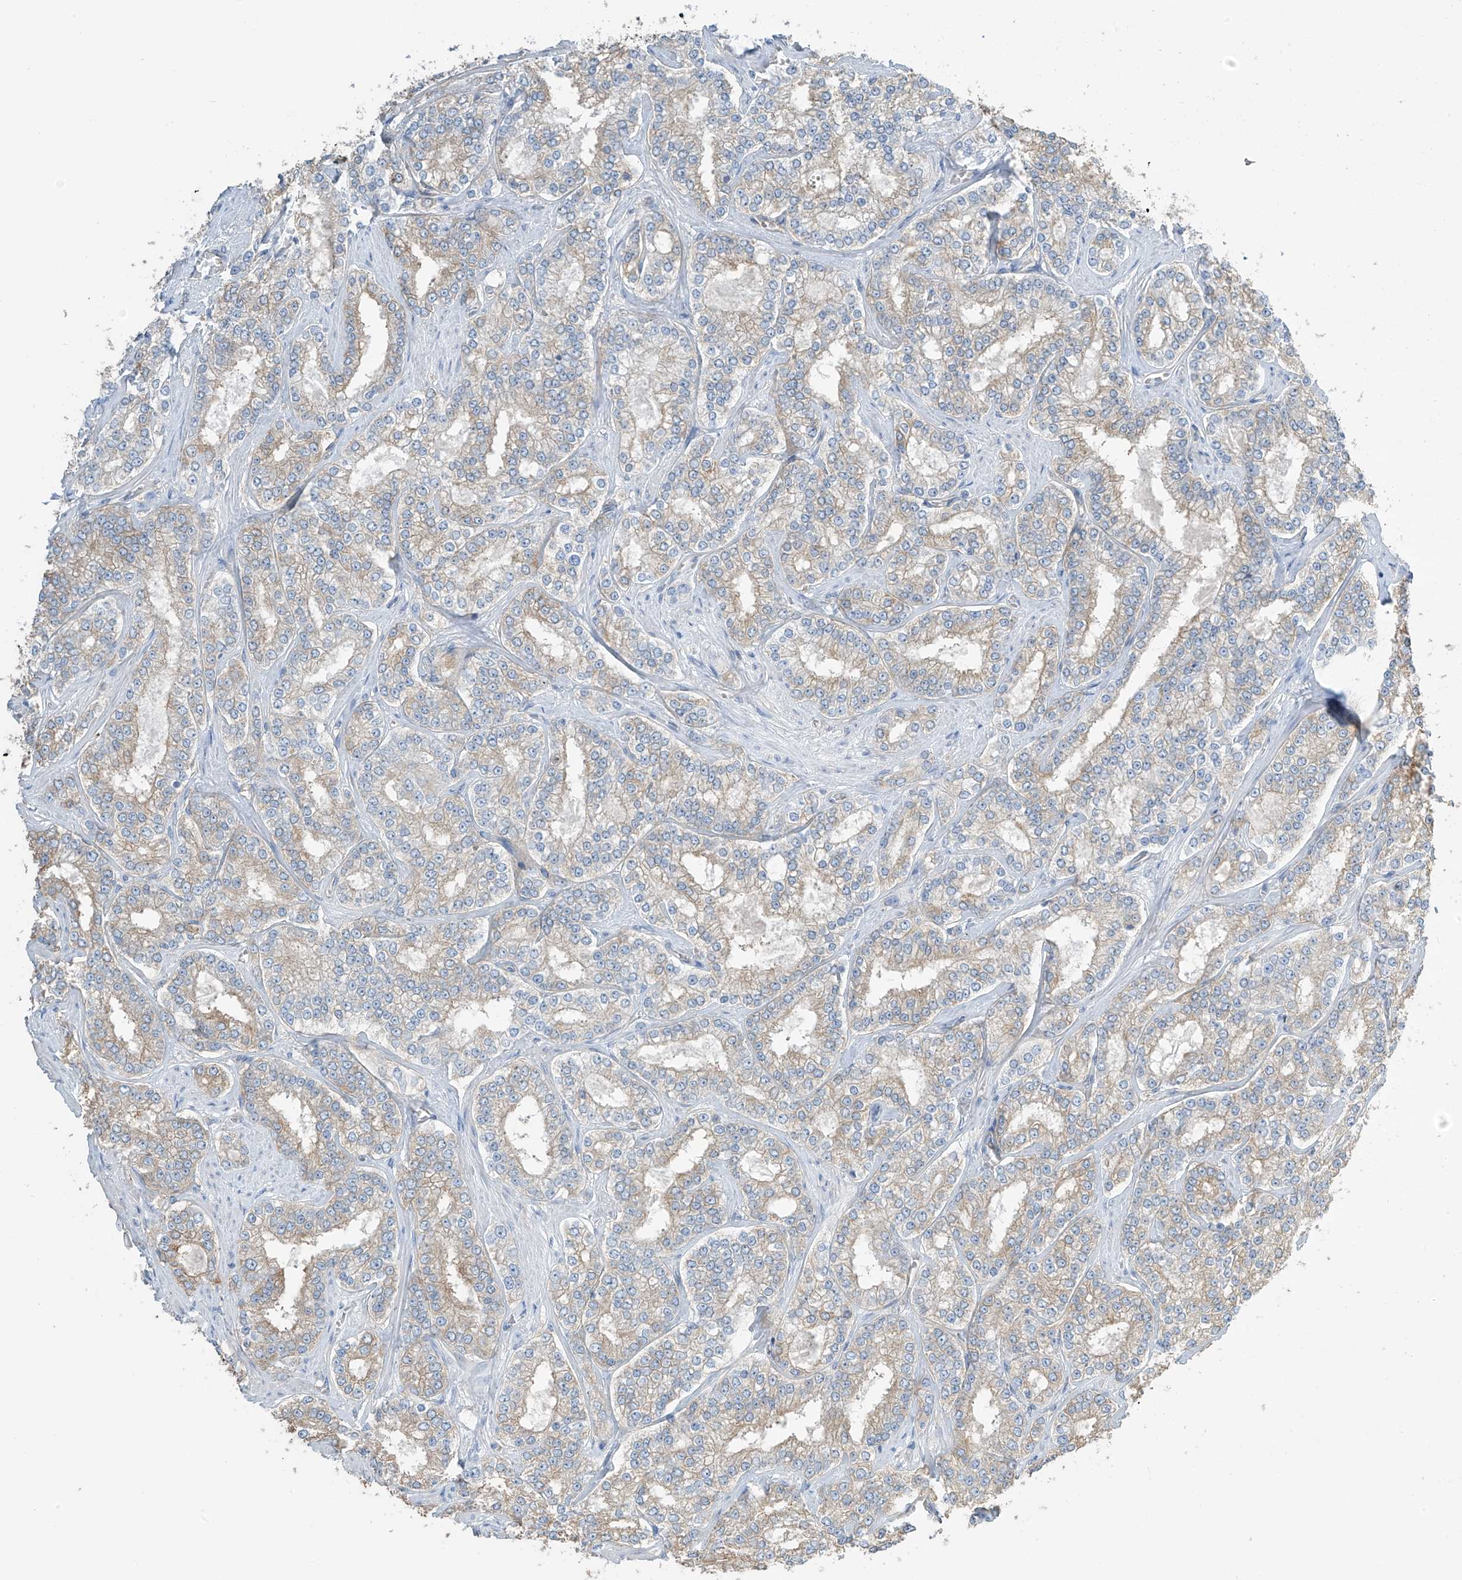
{"staining": {"intensity": "weak", "quantity": "<25%", "location": "cytoplasmic/membranous"}, "tissue": "prostate cancer", "cell_type": "Tumor cells", "image_type": "cancer", "snomed": [{"axis": "morphology", "description": "Normal tissue, NOS"}, {"axis": "morphology", "description": "Adenocarcinoma, High grade"}, {"axis": "topography", "description": "Prostate"}], "caption": "Tumor cells show no significant protein expression in adenocarcinoma (high-grade) (prostate).", "gene": "ZNF846", "patient": {"sex": "male", "age": 83}}